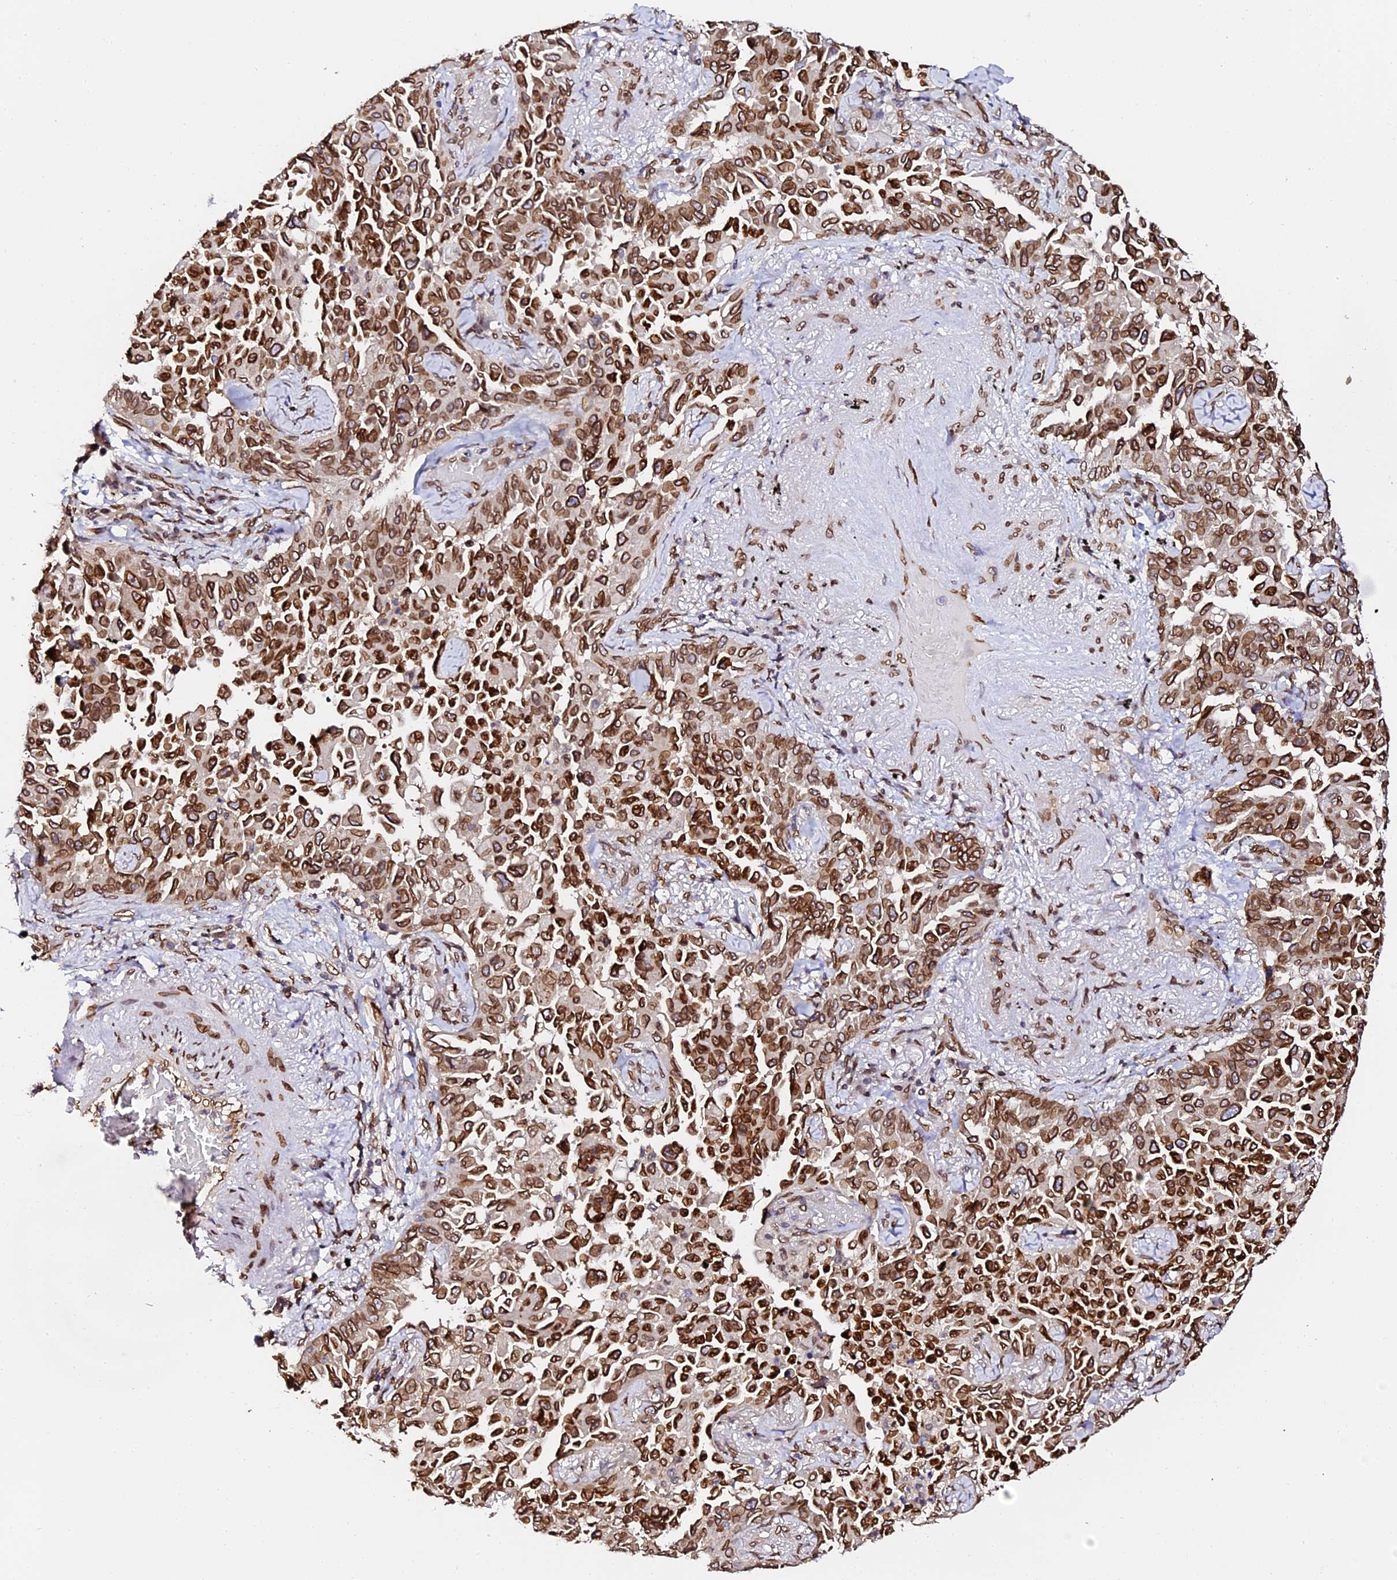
{"staining": {"intensity": "strong", "quantity": ">75%", "location": "cytoplasmic/membranous,nuclear"}, "tissue": "lung cancer", "cell_type": "Tumor cells", "image_type": "cancer", "snomed": [{"axis": "morphology", "description": "Adenocarcinoma, NOS"}, {"axis": "topography", "description": "Lung"}], "caption": "DAB (3,3'-diaminobenzidine) immunohistochemical staining of lung adenocarcinoma displays strong cytoplasmic/membranous and nuclear protein positivity in approximately >75% of tumor cells.", "gene": "ANAPC5", "patient": {"sex": "female", "age": 67}}